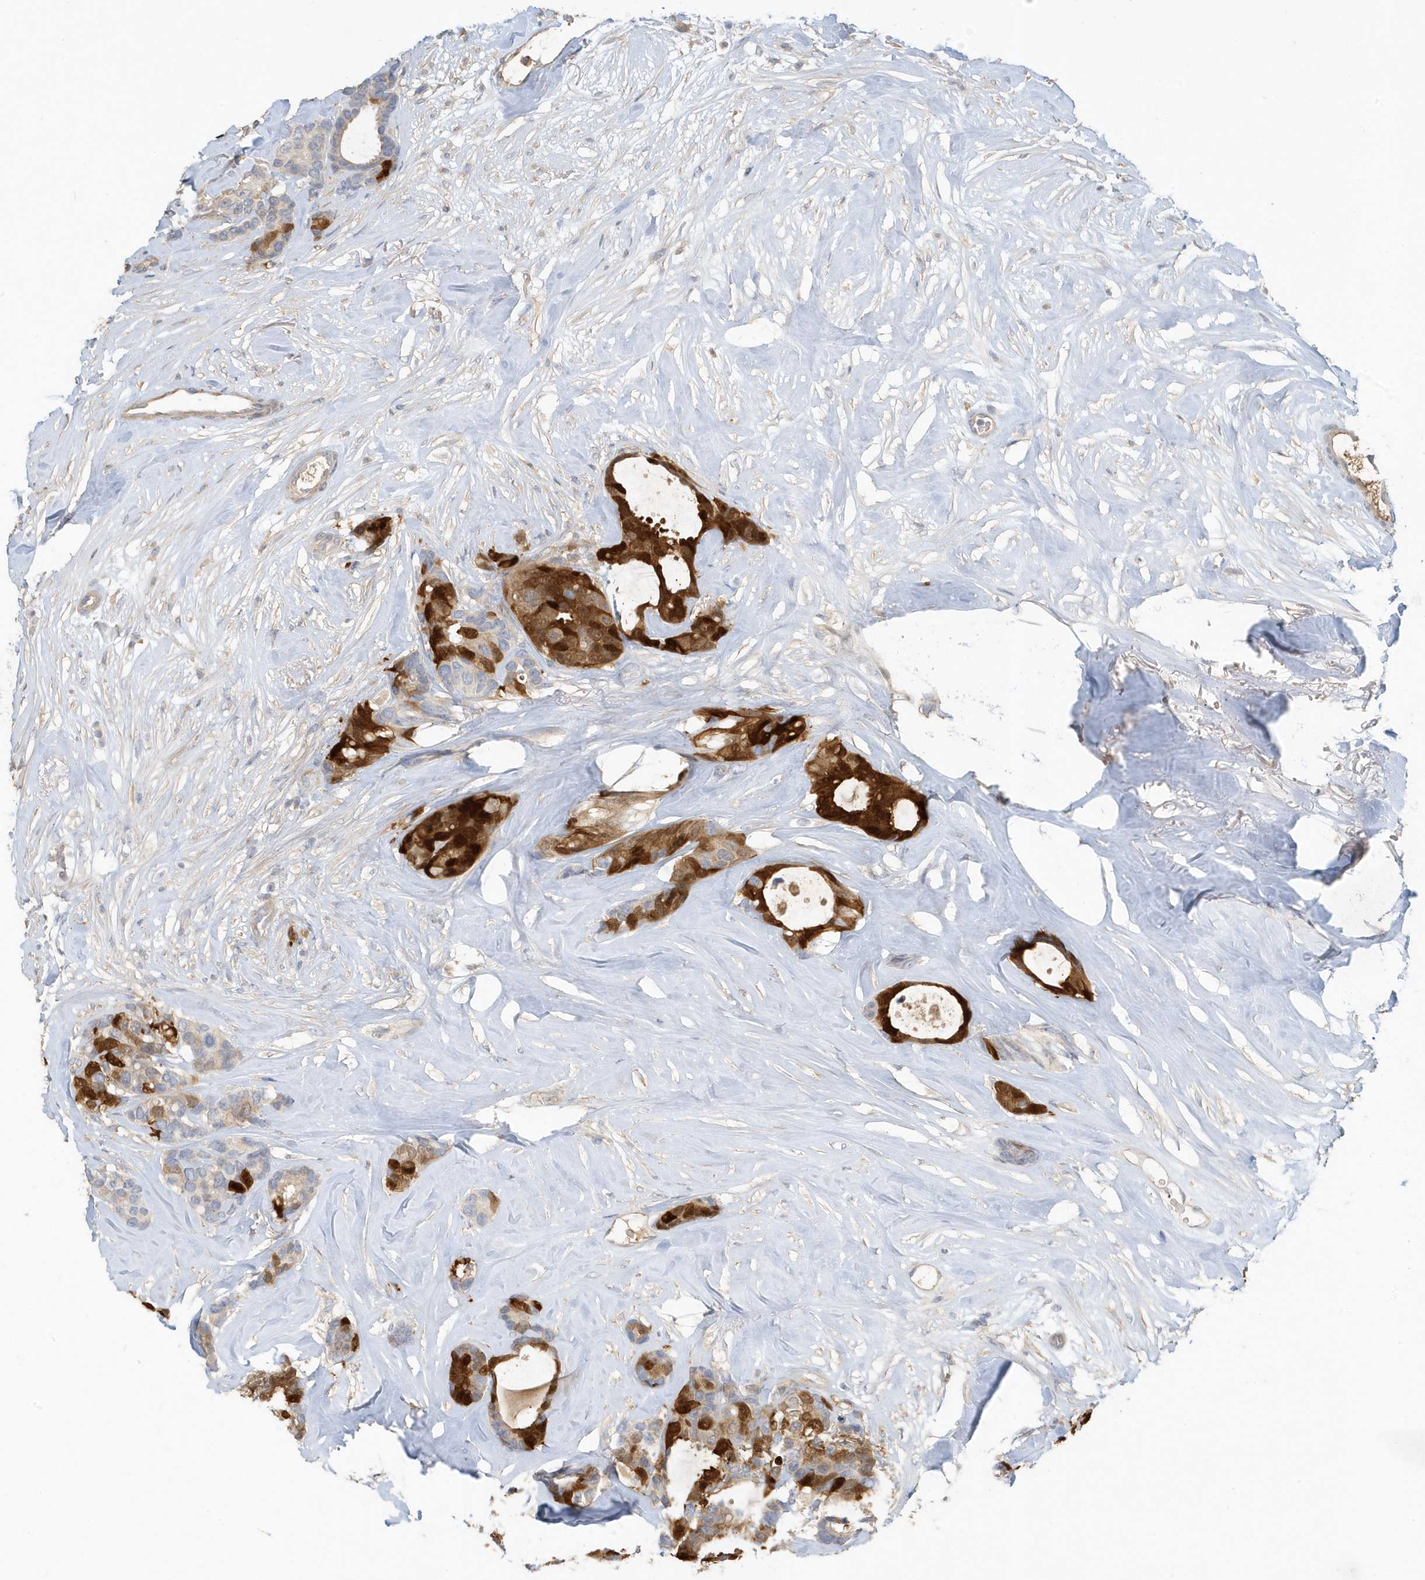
{"staining": {"intensity": "strong", "quantity": "25%-75%", "location": "cytoplasmic/membranous,nuclear"}, "tissue": "breast cancer", "cell_type": "Tumor cells", "image_type": "cancer", "snomed": [{"axis": "morphology", "description": "Duct carcinoma"}, {"axis": "topography", "description": "Breast"}], "caption": "Immunohistochemistry (IHC) of human breast invasive ductal carcinoma demonstrates high levels of strong cytoplasmic/membranous and nuclear staining in approximately 25%-75% of tumor cells.", "gene": "USP53", "patient": {"sex": "female", "age": 87}}